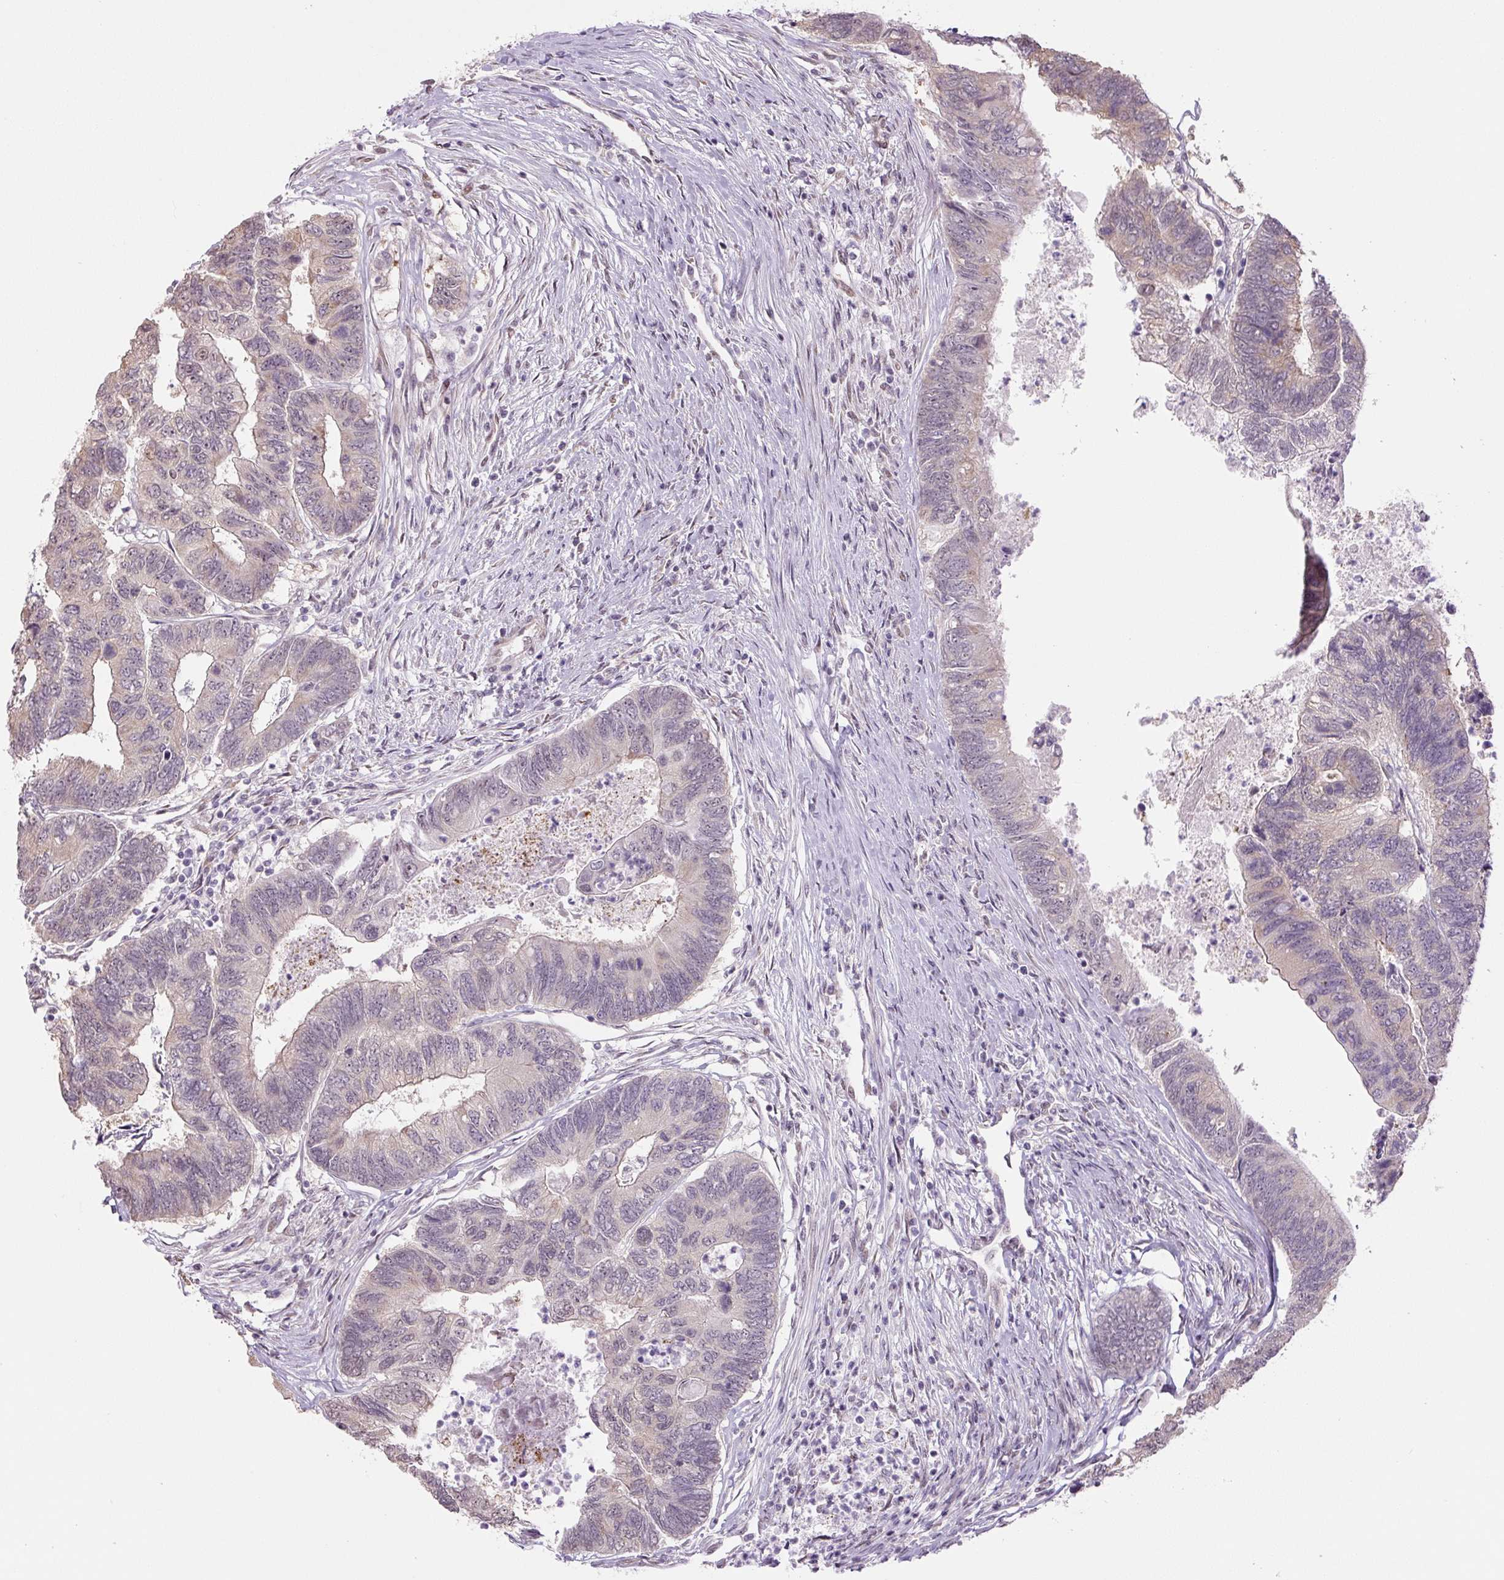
{"staining": {"intensity": "weak", "quantity": "<25%", "location": "cytoplasmic/membranous,nuclear"}, "tissue": "colorectal cancer", "cell_type": "Tumor cells", "image_type": "cancer", "snomed": [{"axis": "morphology", "description": "Adenocarcinoma, NOS"}, {"axis": "topography", "description": "Colon"}], "caption": "Immunohistochemical staining of colorectal adenocarcinoma exhibits no significant positivity in tumor cells.", "gene": "TCFL5", "patient": {"sex": "female", "age": 67}}